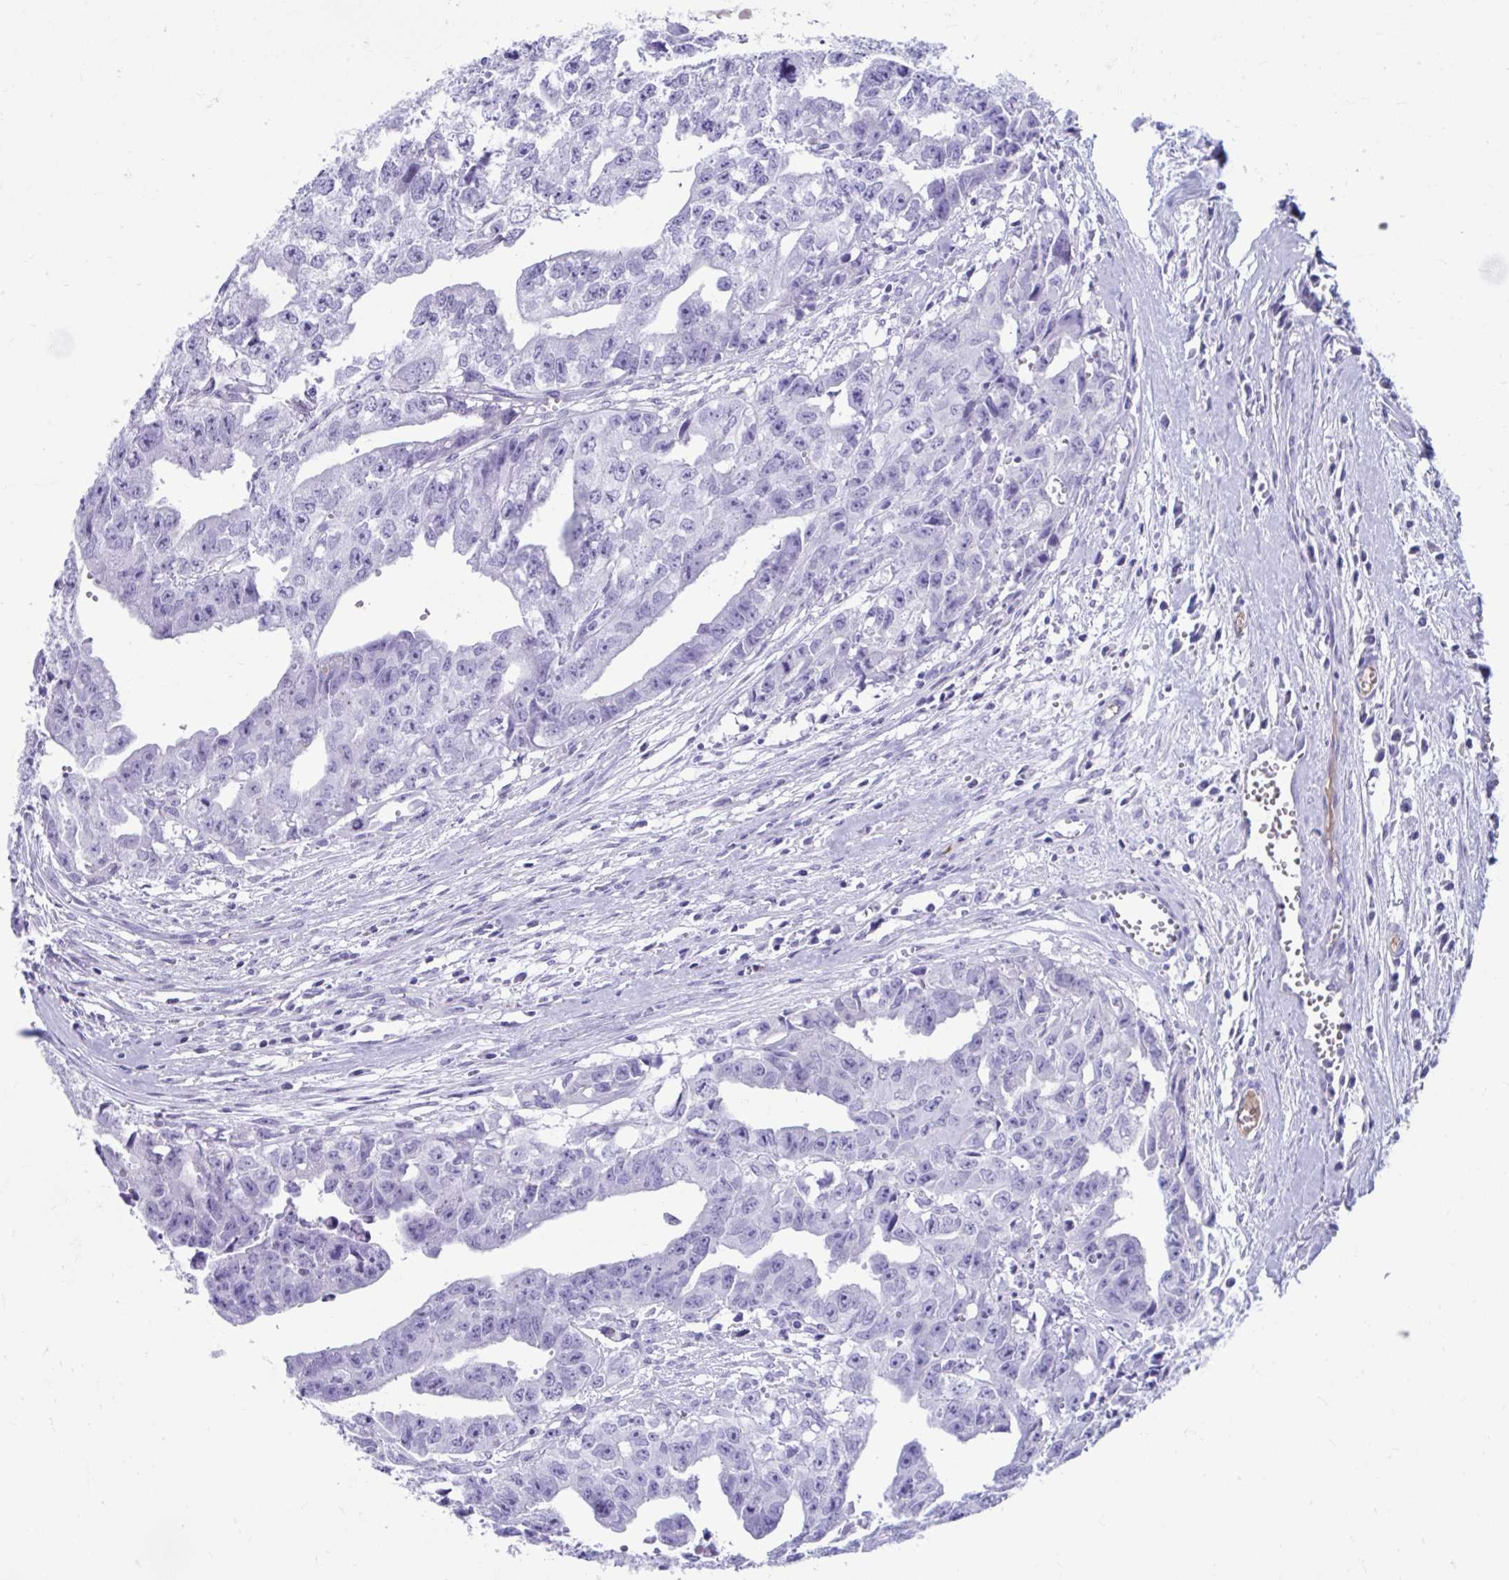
{"staining": {"intensity": "negative", "quantity": "none", "location": "none"}, "tissue": "testis cancer", "cell_type": "Tumor cells", "image_type": "cancer", "snomed": [{"axis": "morphology", "description": "Carcinoma, Embryonal, NOS"}, {"axis": "morphology", "description": "Teratoma, malignant, NOS"}, {"axis": "topography", "description": "Testis"}], "caption": "Immunohistochemistry image of neoplastic tissue: testis cancer (embryonal carcinoma) stained with DAB displays no significant protein expression in tumor cells.", "gene": "SMIM9", "patient": {"sex": "male", "age": 24}}